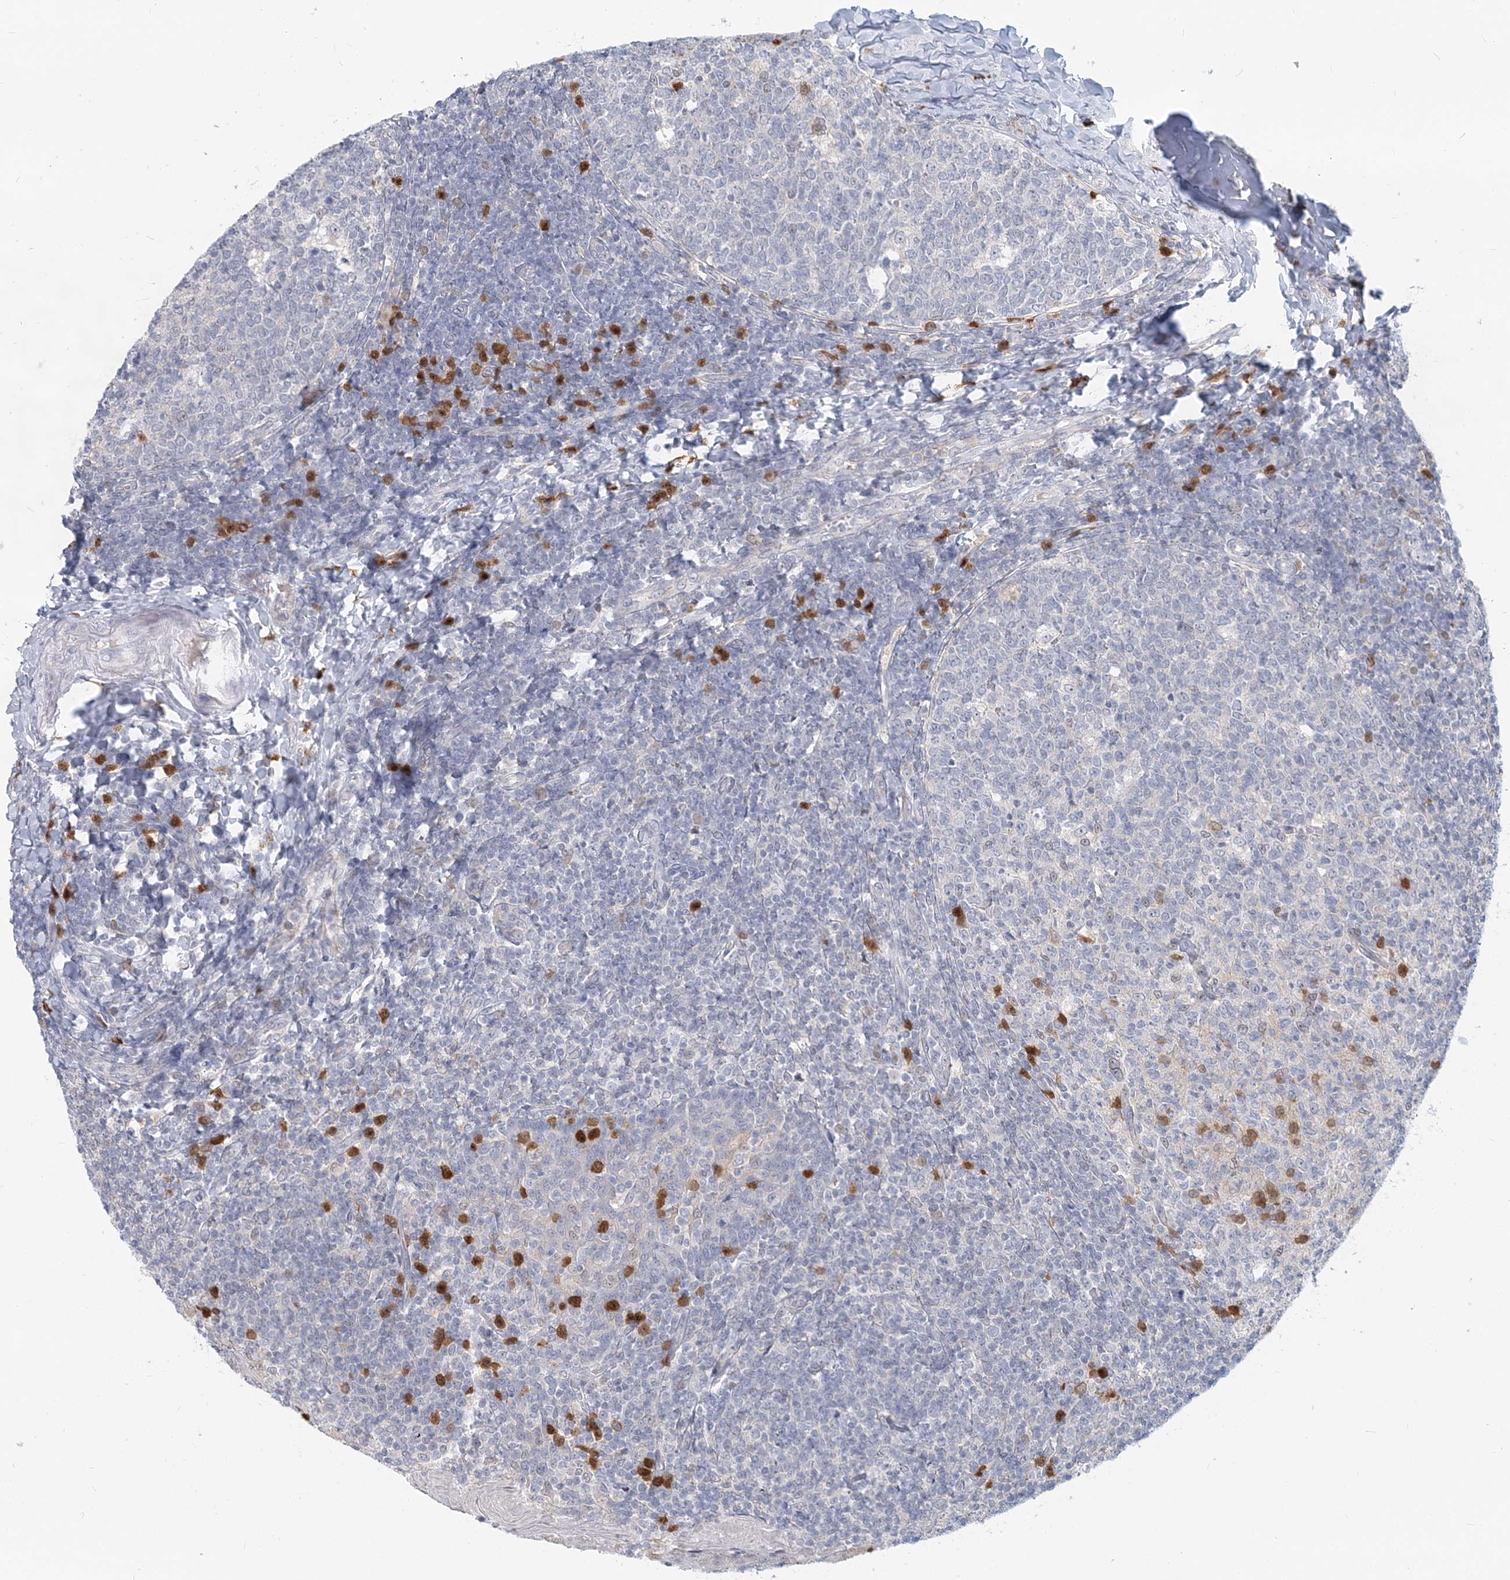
{"staining": {"intensity": "moderate", "quantity": "<25%", "location": "cytoplasmic/membranous"}, "tissue": "tonsil", "cell_type": "Germinal center cells", "image_type": "normal", "snomed": [{"axis": "morphology", "description": "Normal tissue, NOS"}, {"axis": "topography", "description": "Tonsil"}], "caption": "Brown immunohistochemical staining in normal human tonsil displays moderate cytoplasmic/membranous expression in approximately <25% of germinal center cells.", "gene": "GMPPA", "patient": {"sex": "female", "age": 19}}